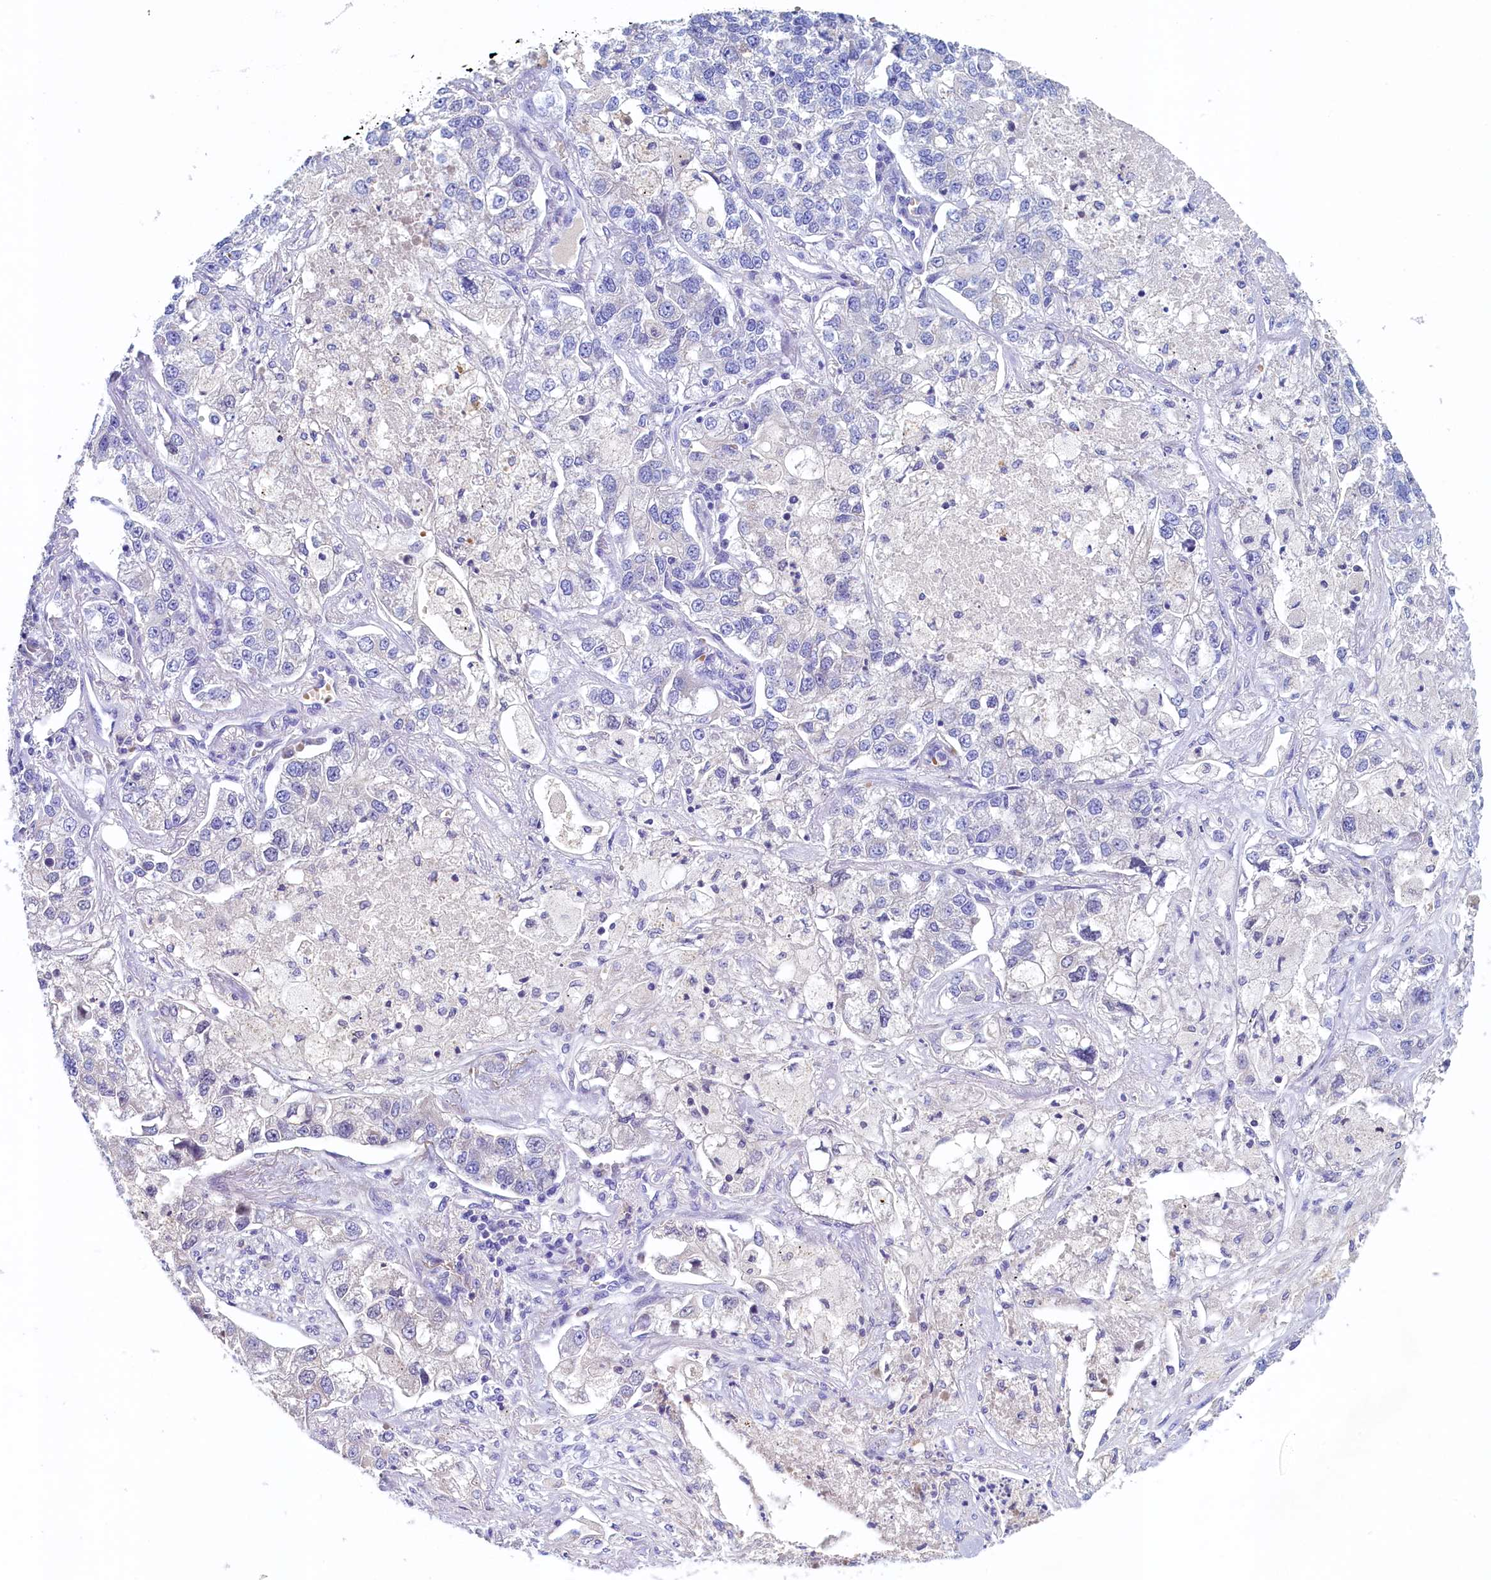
{"staining": {"intensity": "negative", "quantity": "none", "location": "none"}, "tissue": "lung cancer", "cell_type": "Tumor cells", "image_type": "cancer", "snomed": [{"axis": "morphology", "description": "Adenocarcinoma, NOS"}, {"axis": "topography", "description": "Lung"}], "caption": "High magnification brightfield microscopy of lung cancer stained with DAB (brown) and counterstained with hematoxylin (blue): tumor cells show no significant expression. Brightfield microscopy of immunohistochemistry (IHC) stained with DAB (brown) and hematoxylin (blue), captured at high magnification.", "gene": "GUCA1C", "patient": {"sex": "male", "age": 49}}